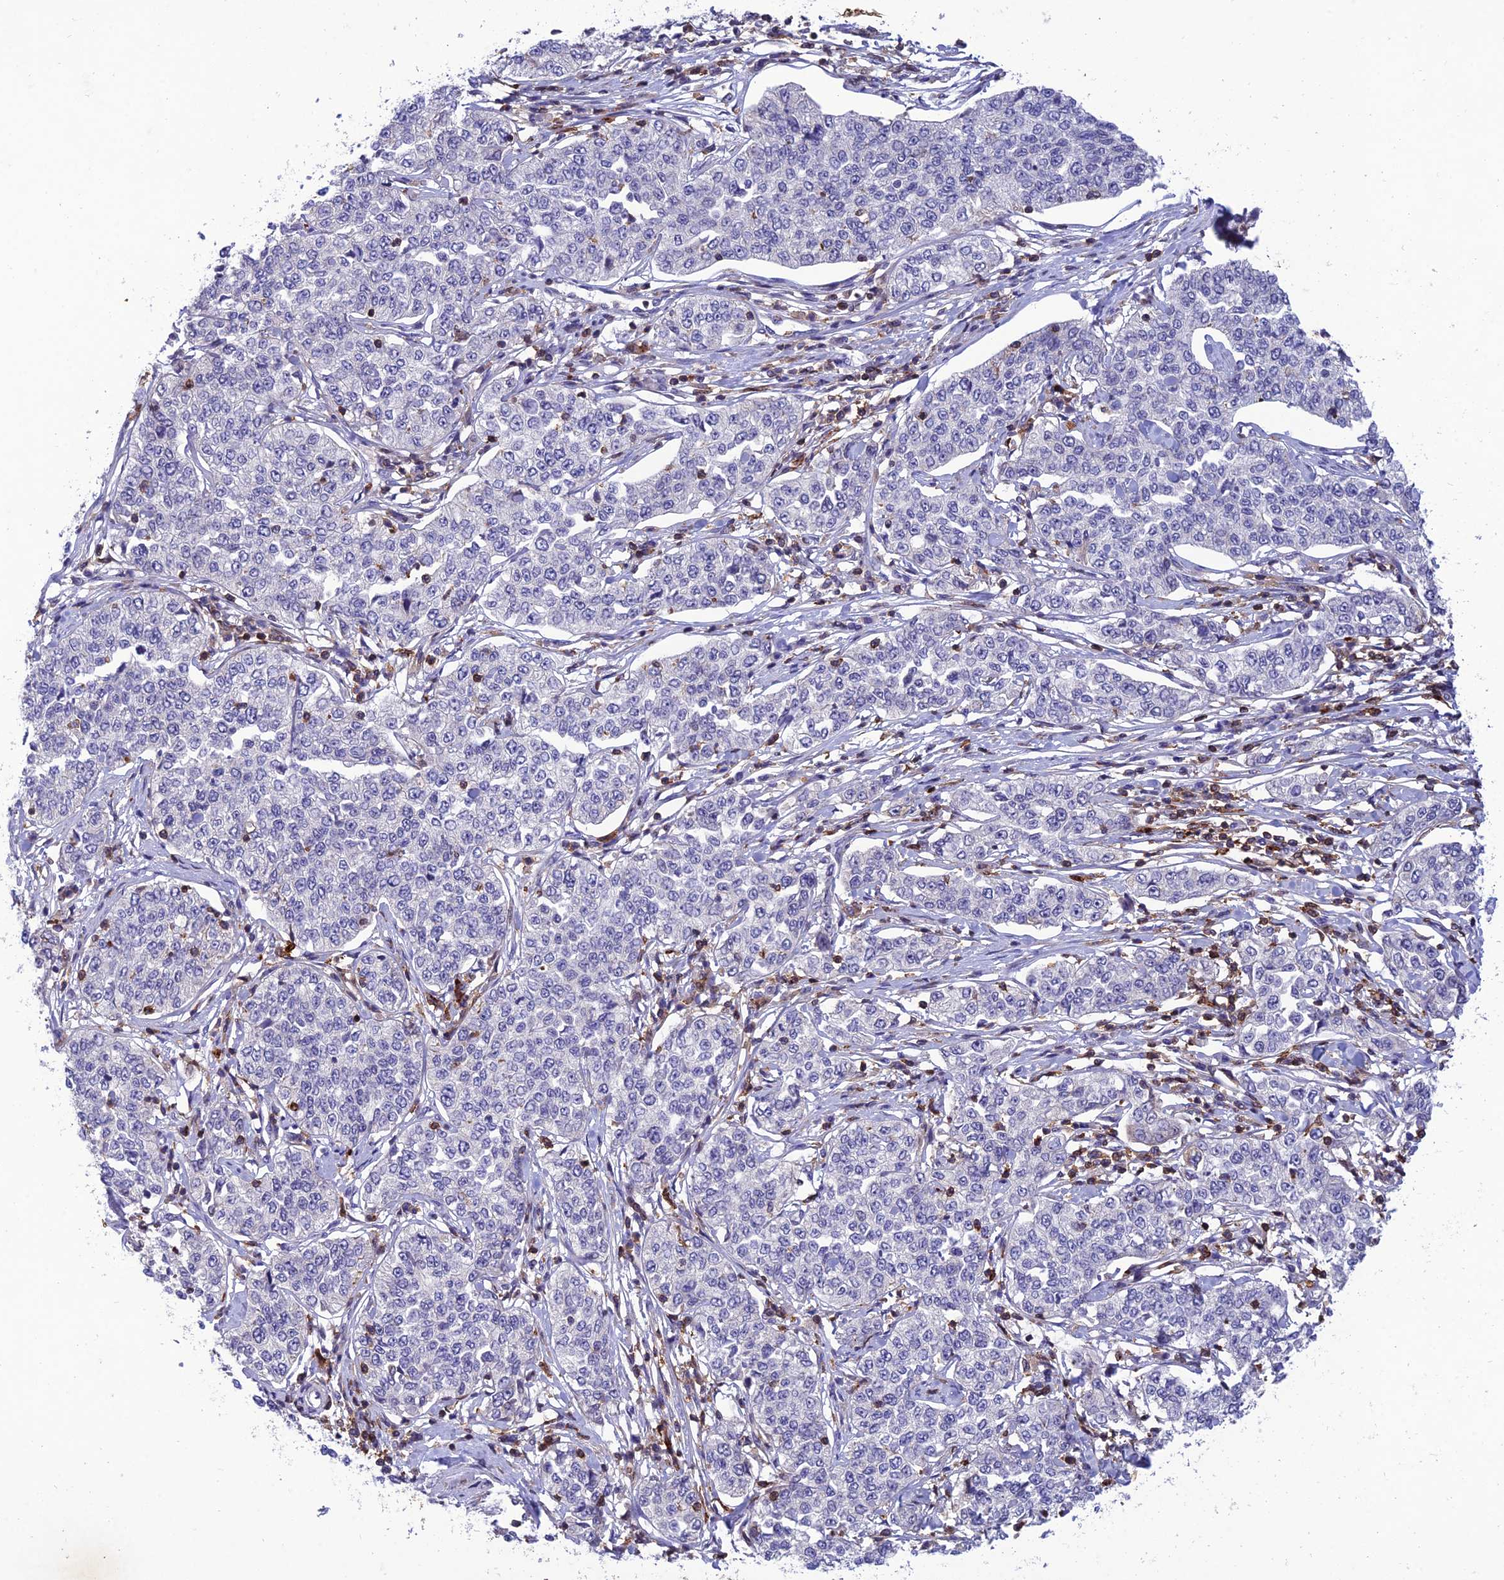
{"staining": {"intensity": "negative", "quantity": "none", "location": "none"}, "tissue": "cervical cancer", "cell_type": "Tumor cells", "image_type": "cancer", "snomed": [{"axis": "morphology", "description": "Squamous cell carcinoma, NOS"}, {"axis": "topography", "description": "Cervix"}], "caption": "A high-resolution micrograph shows IHC staining of cervical cancer, which demonstrates no significant staining in tumor cells.", "gene": "FAM76A", "patient": {"sex": "female", "age": 35}}